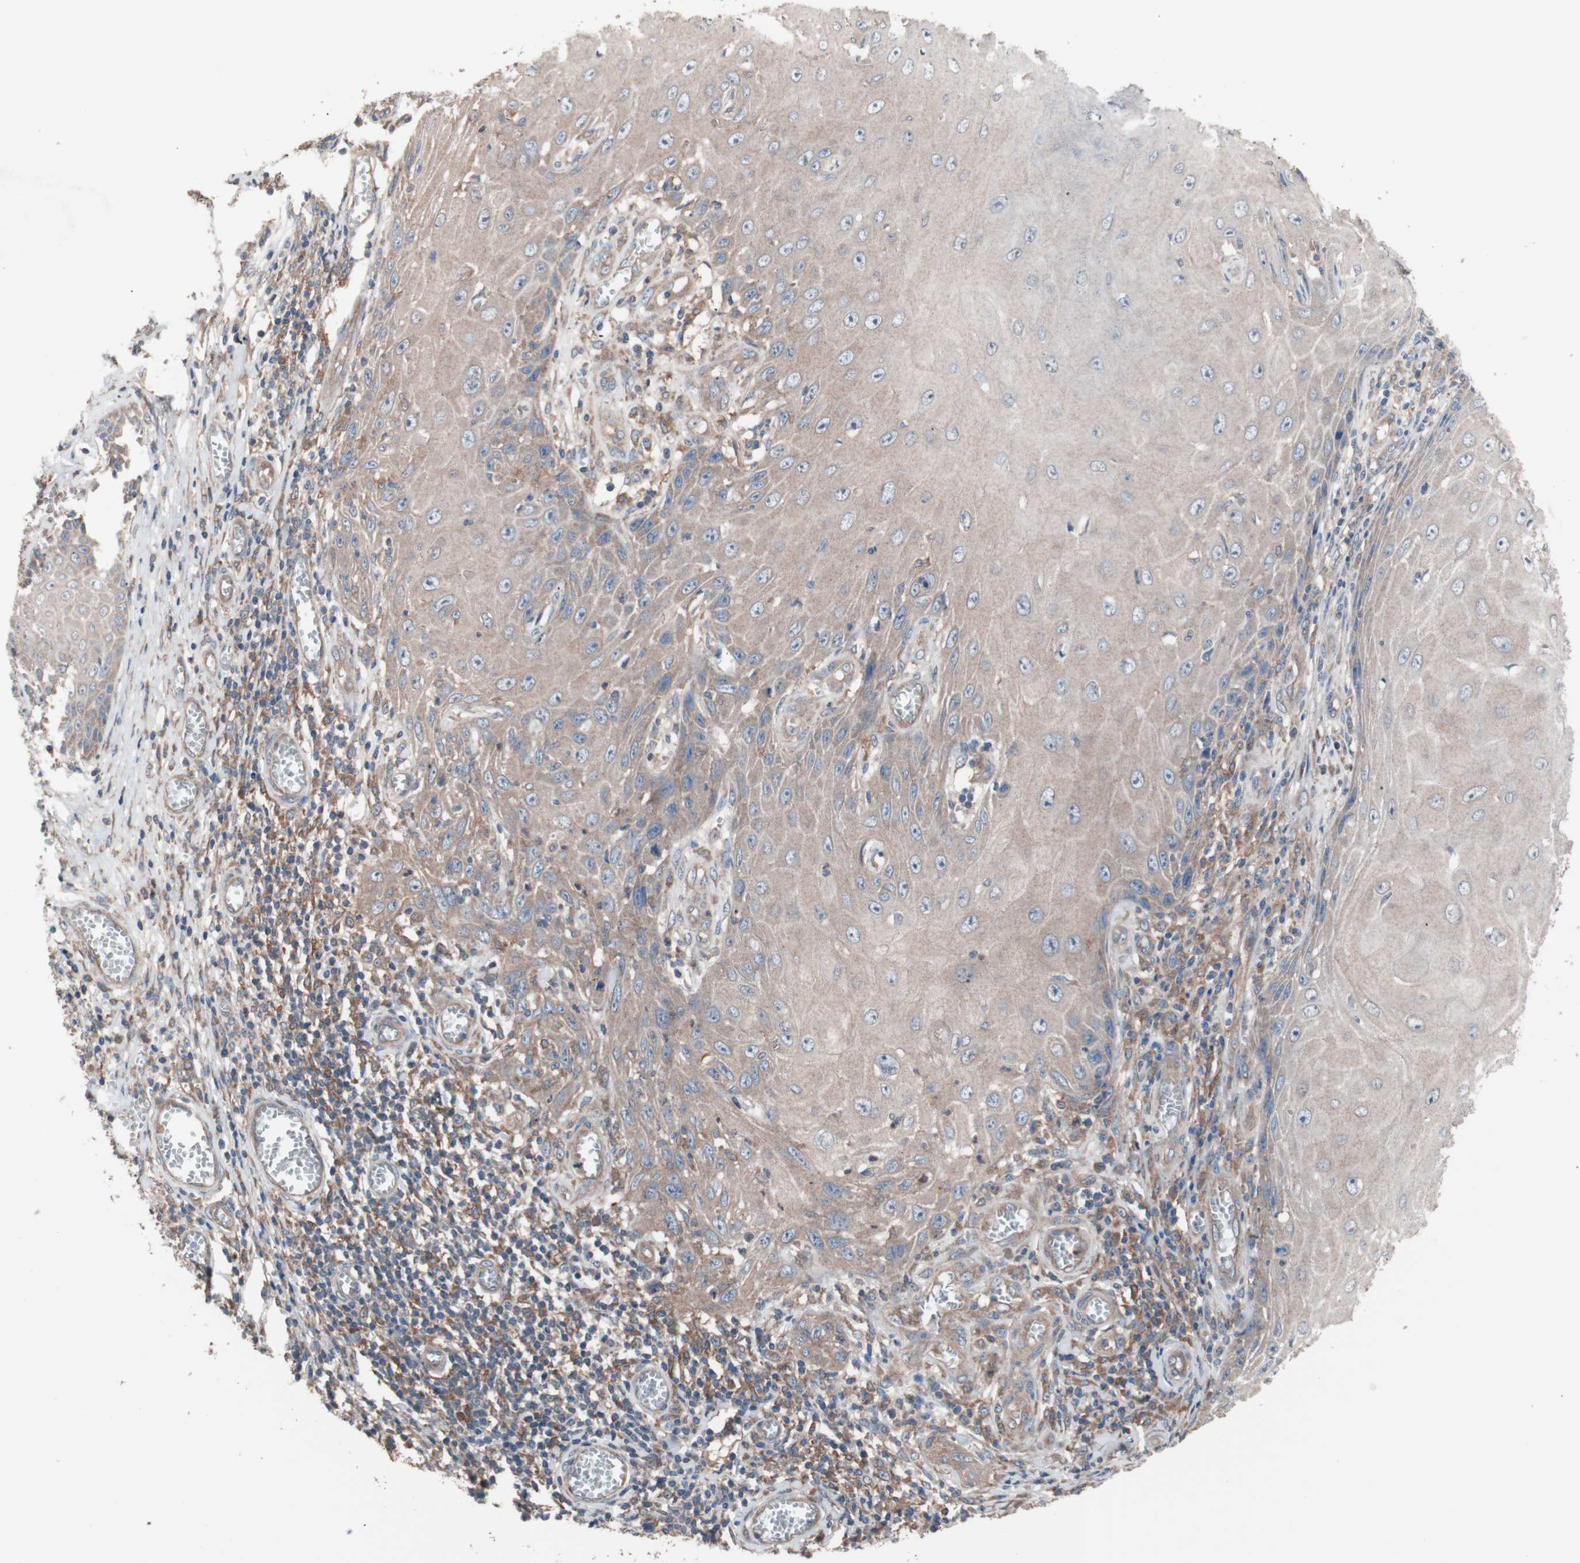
{"staining": {"intensity": "weak", "quantity": "25%-75%", "location": "cytoplasmic/membranous"}, "tissue": "skin cancer", "cell_type": "Tumor cells", "image_type": "cancer", "snomed": [{"axis": "morphology", "description": "Squamous cell carcinoma, NOS"}, {"axis": "topography", "description": "Skin"}], "caption": "Immunohistochemical staining of skin squamous cell carcinoma exhibits low levels of weak cytoplasmic/membranous expression in about 25%-75% of tumor cells.", "gene": "ATG7", "patient": {"sex": "female", "age": 73}}